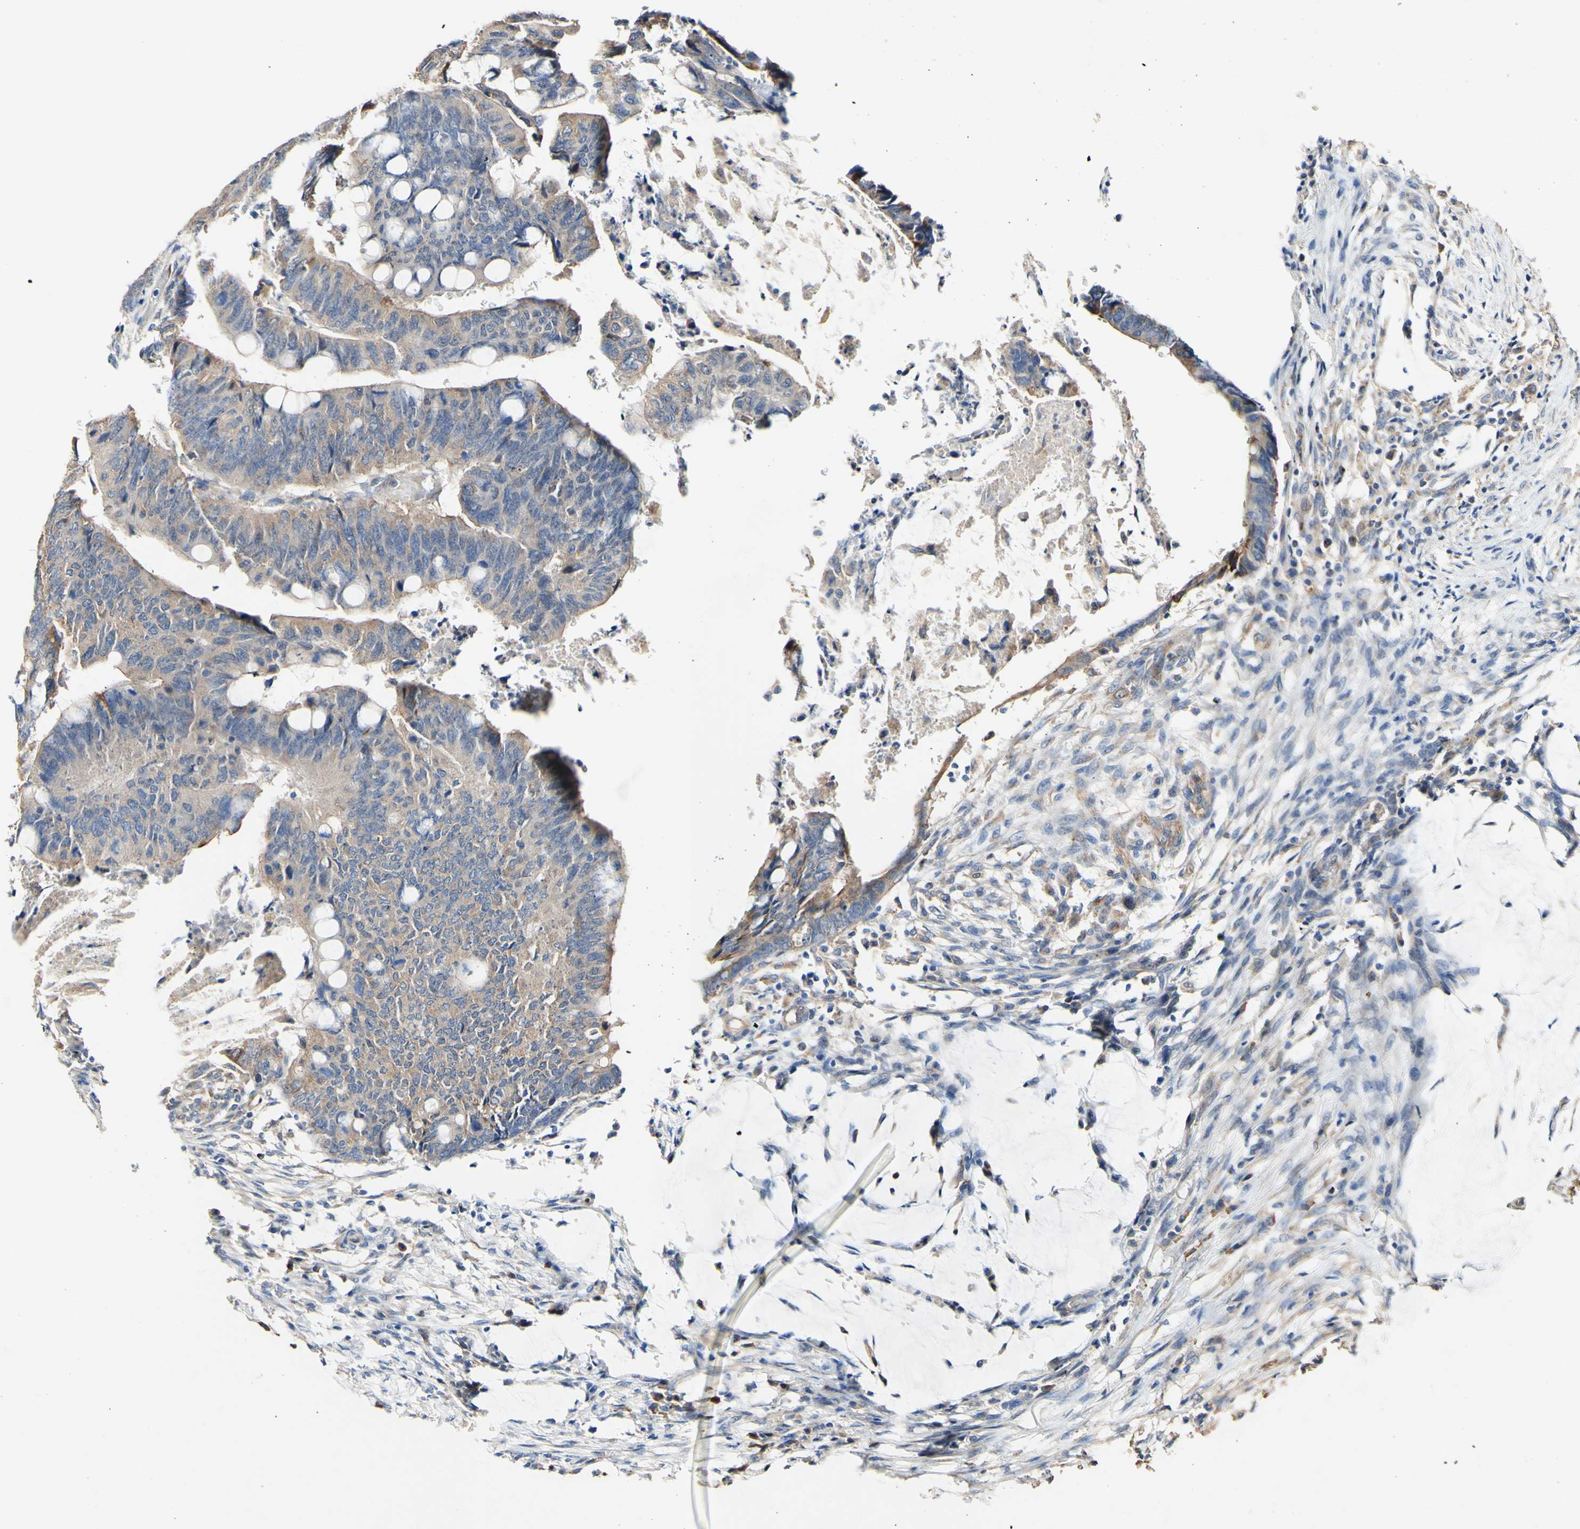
{"staining": {"intensity": "moderate", "quantity": ">75%", "location": "cytoplasmic/membranous"}, "tissue": "colorectal cancer", "cell_type": "Tumor cells", "image_type": "cancer", "snomed": [{"axis": "morphology", "description": "Normal tissue, NOS"}, {"axis": "morphology", "description": "Adenocarcinoma, NOS"}, {"axis": "topography", "description": "Rectum"}, {"axis": "topography", "description": "Peripheral nerve tissue"}], "caption": "A medium amount of moderate cytoplasmic/membranous expression is present in about >75% of tumor cells in colorectal cancer tissue.", "gene": "PDGFB", "patient": {"sex": "male", "age": 92}}